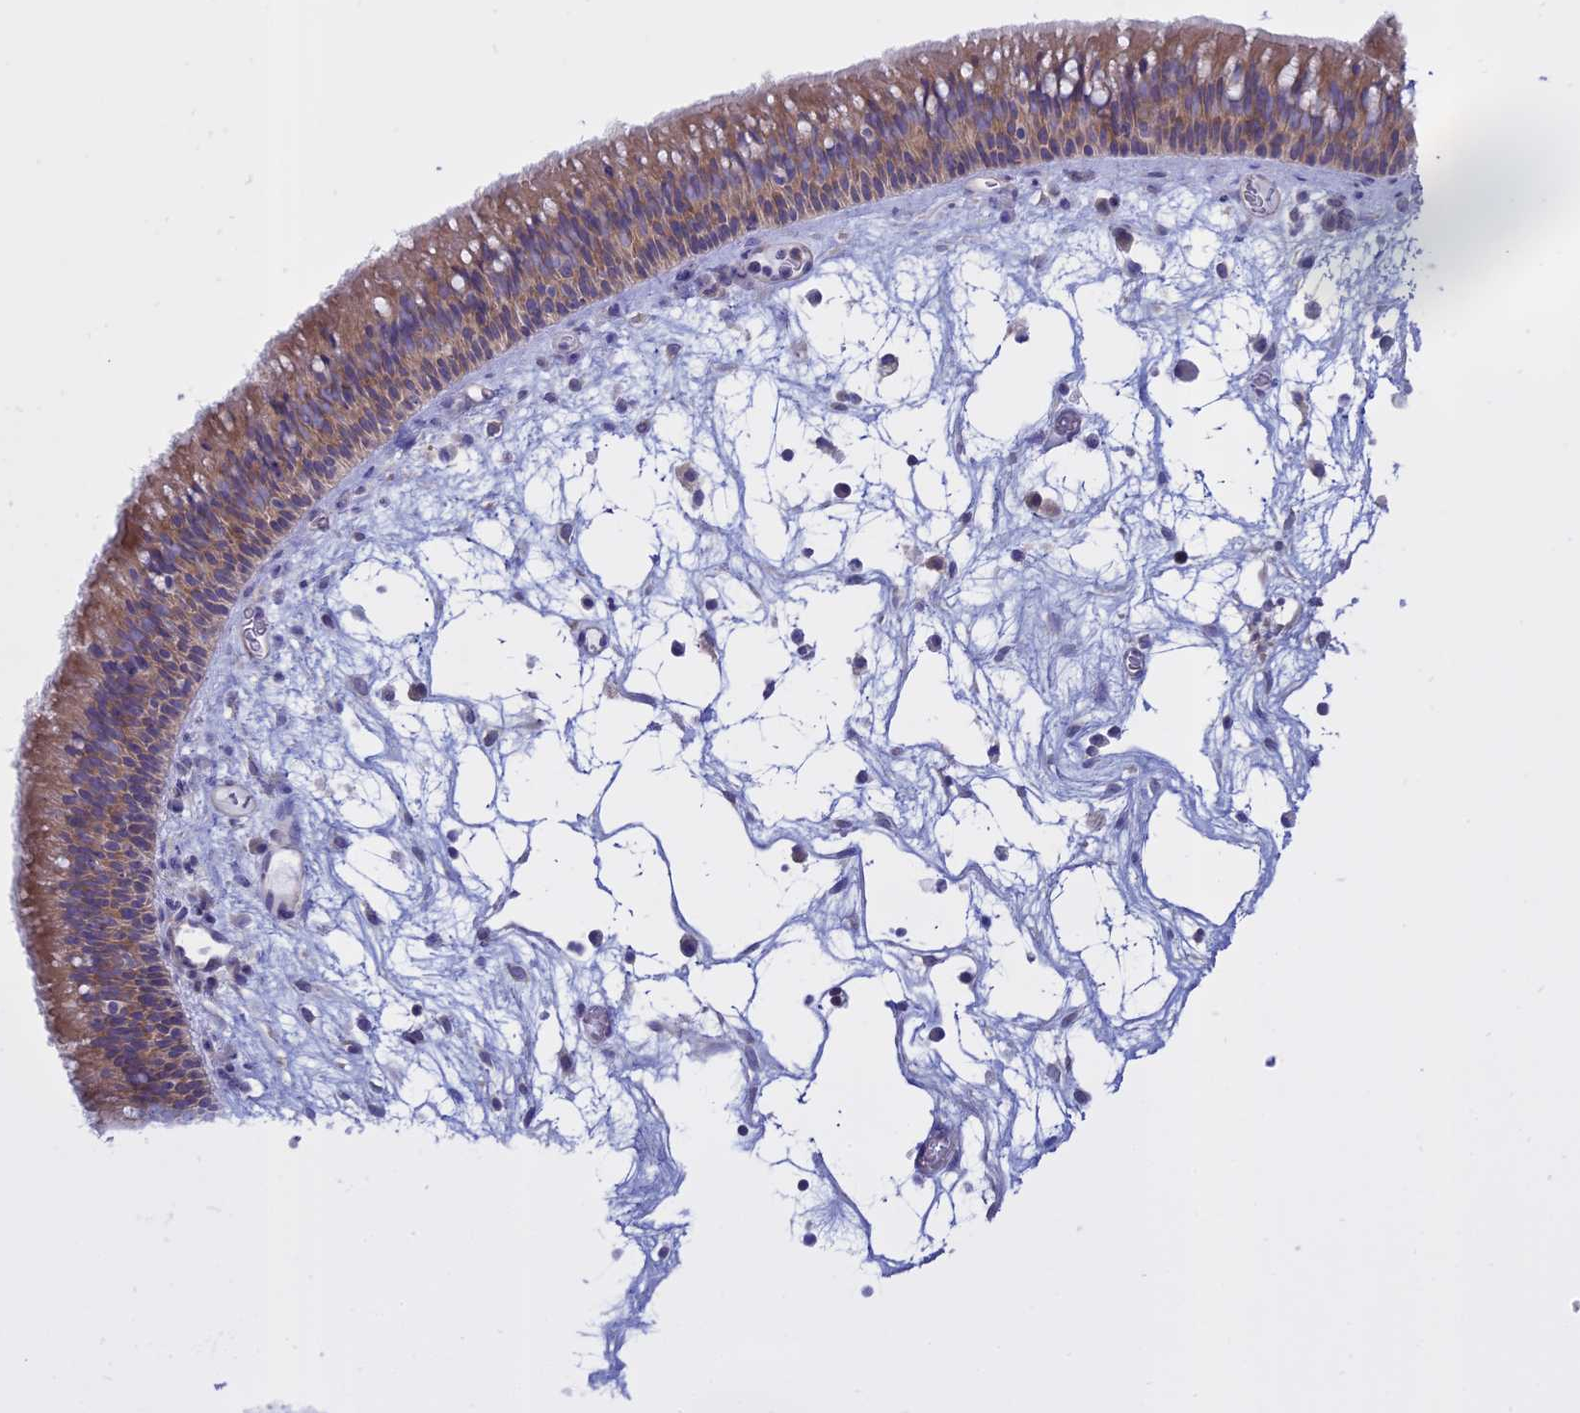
{"staining": {"intensity": "weak", "quantity": ">75%", "location": "cytoplasmic/membranous"}, "tissue": "nasopharynx", "cell_type": "Respiratory epithelial cells", "image_type": "normal", "snomed": [{"axis": "morphology", "description": "Normal tissue, NOS"}, {"axis": "morphology", "description": "Inflammation, NOS"}, {"axis": "morphology", "description": "Malignant melanoma, Metastatic site"}, {"axis": "topography", "description": "Nasopharynx"}], "caption": "Immunohistochemical staining of unremarkable human nasopharynx displays weak cytoplasmic/membranous protein expression in approximately >75% of respiratory epithelial cells. (DAB IHC, brown staining for protein, blue staining for nuclei).", "gene": "AHCYL1", "patient": {"sex": "male", "age": 70}}